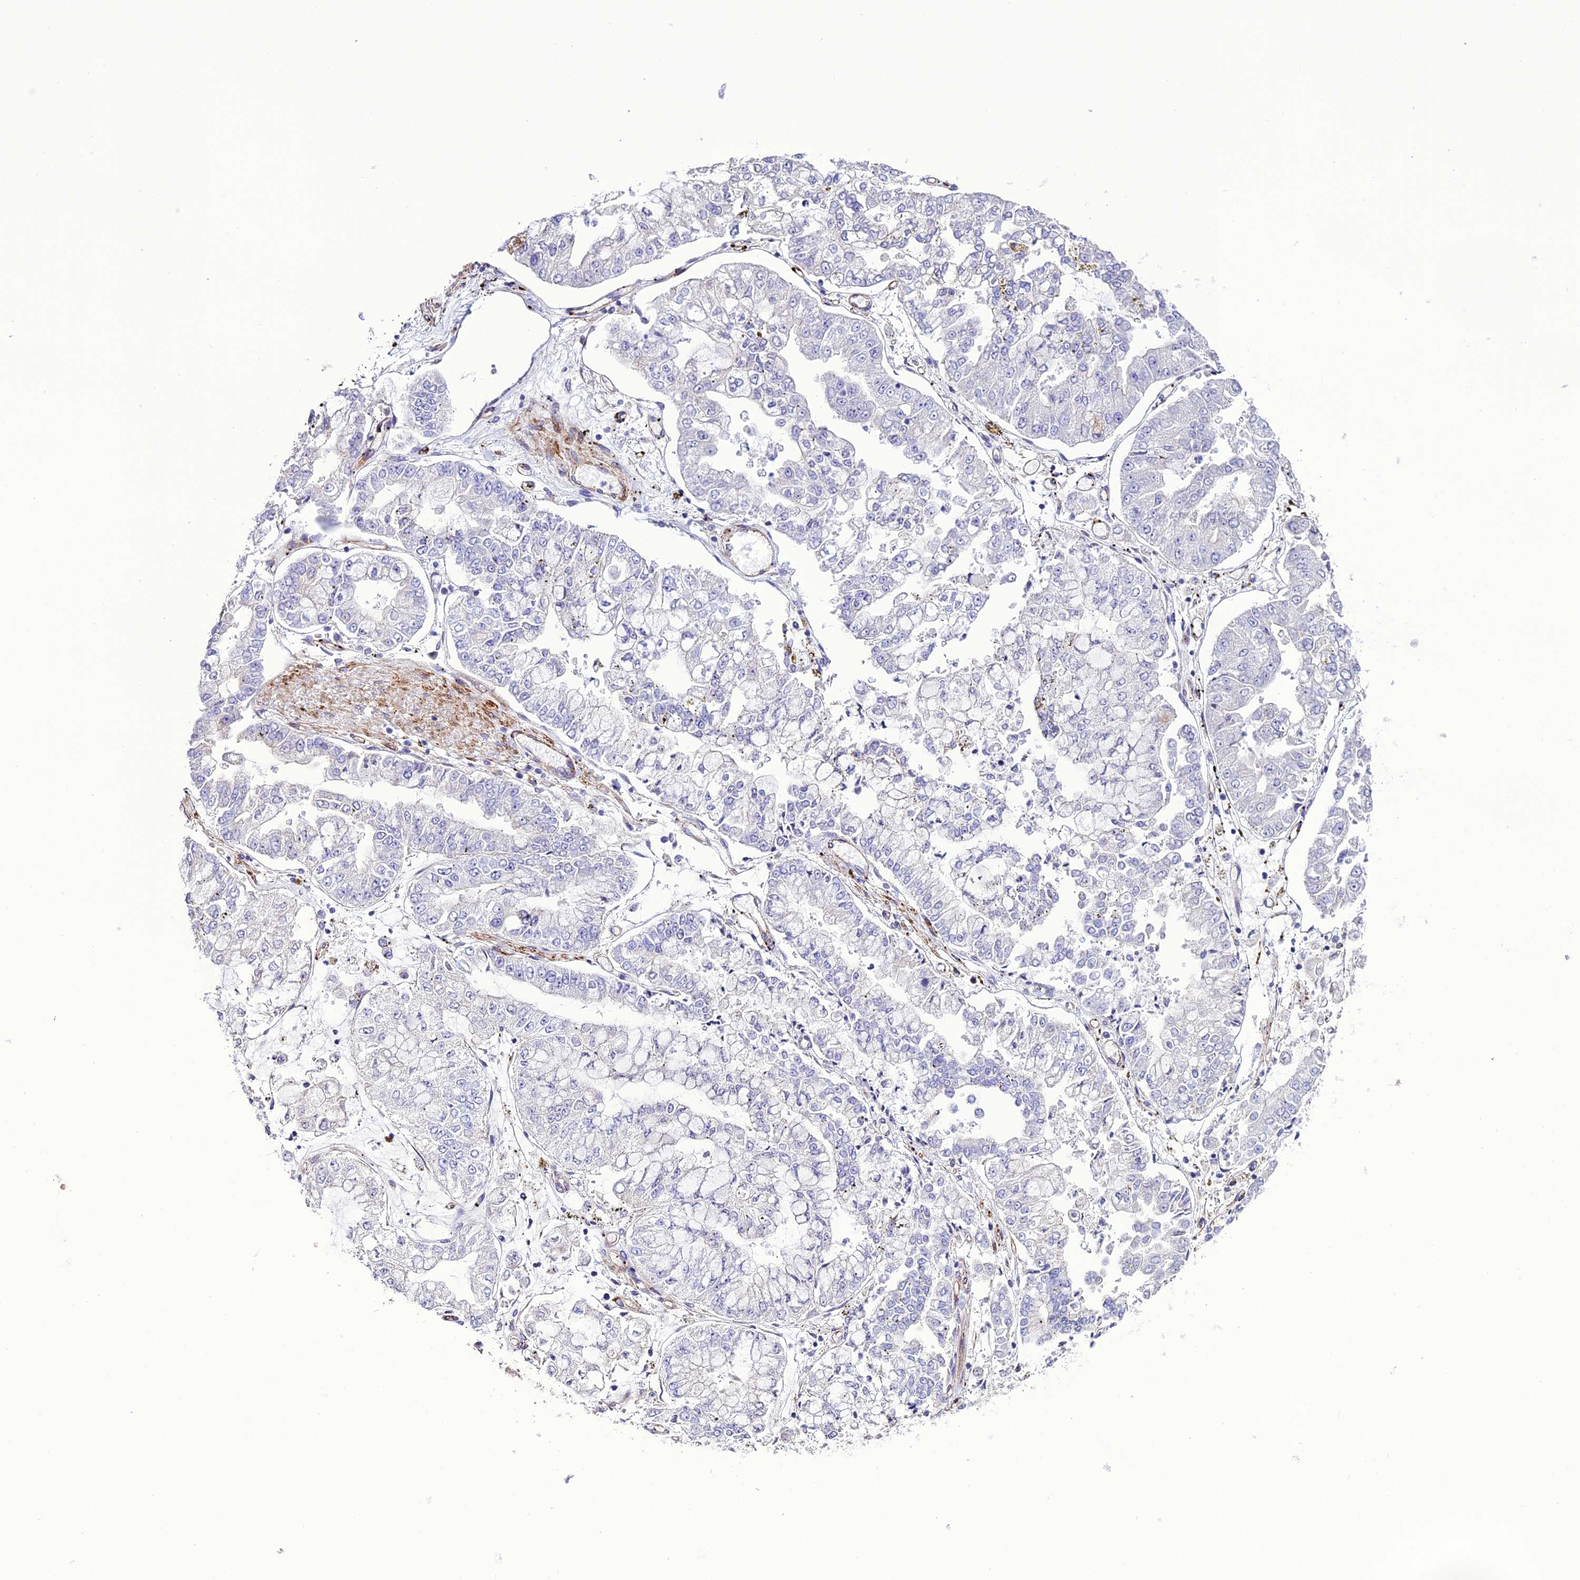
{"staining": {"intensity": "negative", "quantity": "none", "location": "none"}, "tissue": "stomach cancer", "cell_type": "Tumor cells", "image_type": "cancer", "snomed": [{"axis": "morphology", "description": "Adenocarcinoma, NOS"}, {"axis": "topography", "description": "Stomach"}], "caption": "IHC micrograph of stomach adenocarcinoma stained for a protein (brown), which exhibits no positivity in tumor cells.", "gene": "REX1BD", "patient": {"sex": "male", "age": 76}}